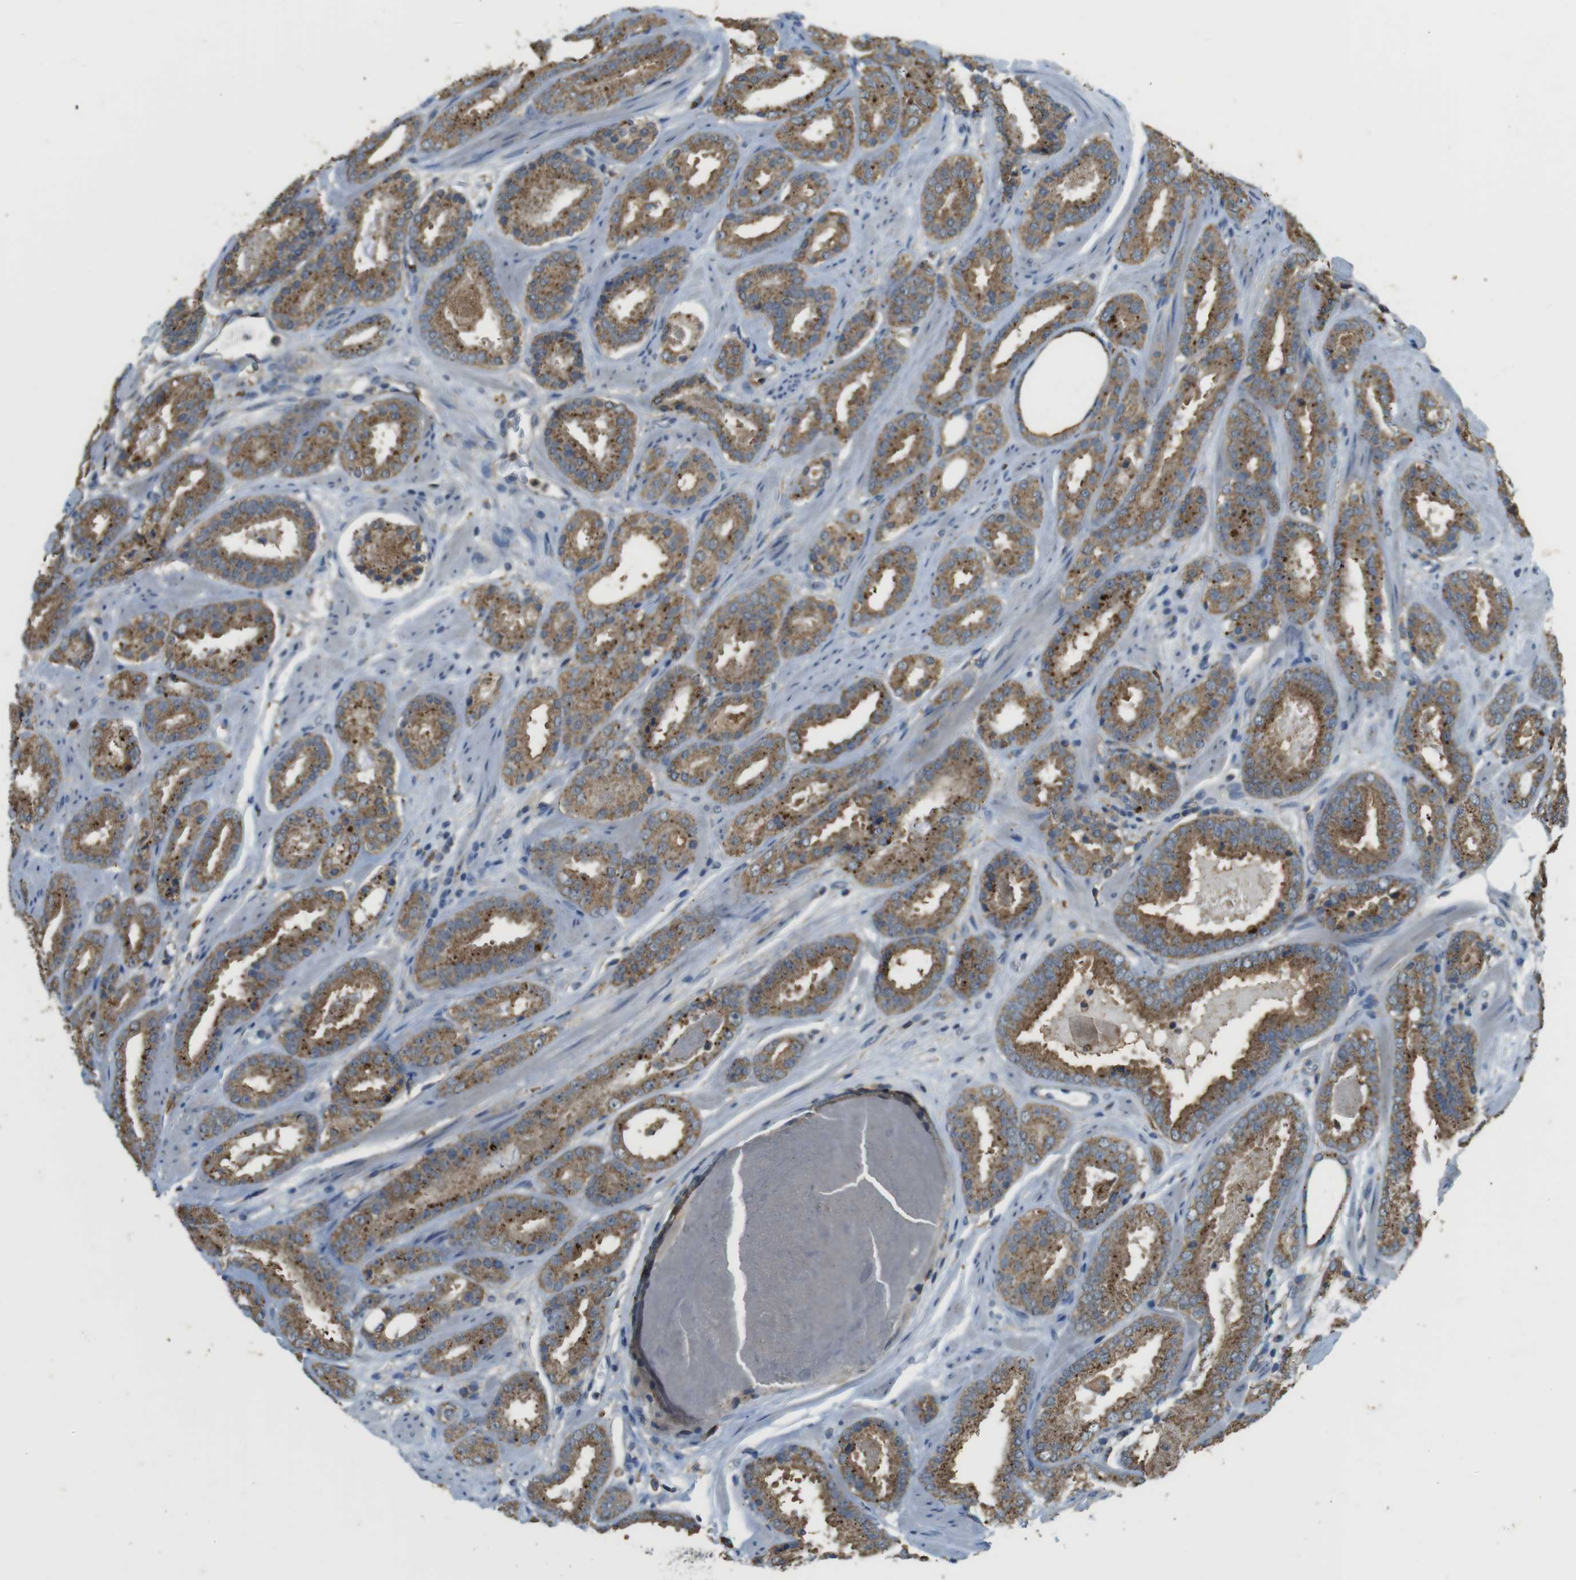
{"staining": {"intensity": "moderate", "quantity": ">75%", "location": "cytoplasmic/membranous"}, "tissue": "prostate cancer", "cell_type": "Tumor cells", "image_type": "cancer", "snomed": [{"axis": "morphology", "description": "Adenocarcinoma, Low grade"}, {"axis": "topography", "description": "Prostate"}], "caption": "Tumor cells show medium levels of moderate cytoplasmic/membranous expression in approximately >75% of cells in prostate adenocarcinoma (low-grade). (Brightfield microscopy of DAB IHC at high magnification).", "gene": "BRI3BP", "patient": {"sex": "male", "age": 69}}